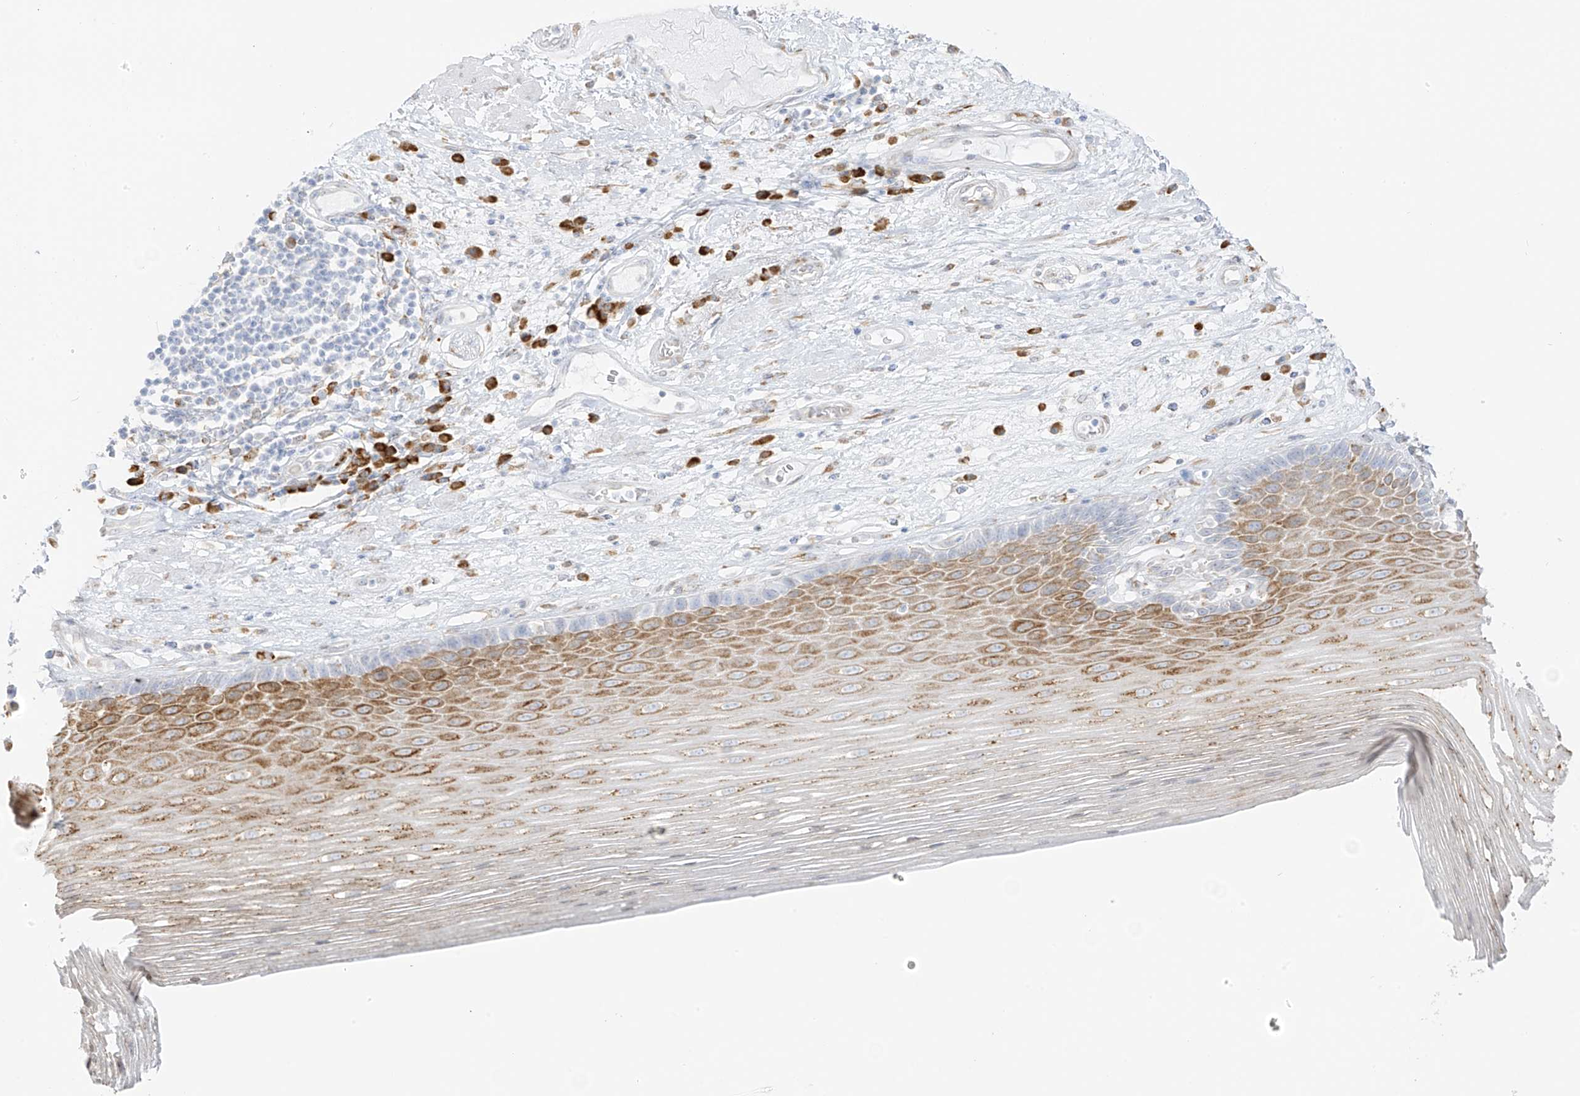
{"staining": {"intensity": "moderate", "quantity": "25%-75%", "location": "cytoplasmic/membranous"}, "tissue": "esophagus", "cell_type": "Squamous epithelial cells", "image_type": "normal", "snomed": [{"axis": "morphology", "description": "Normal tissue, NOS"}, {"axis": "topography", "description": "Esophagus"}], "caption": "Immunohistochemical staining of normal human esophagus displays 25%-75% levels of moderate cytoplasmic/membranous protein expression in approximately 25%-75% of squamous epithelial cells.", "gene": "LRRC59", "patient": {"sex": "male", "age": 62}}